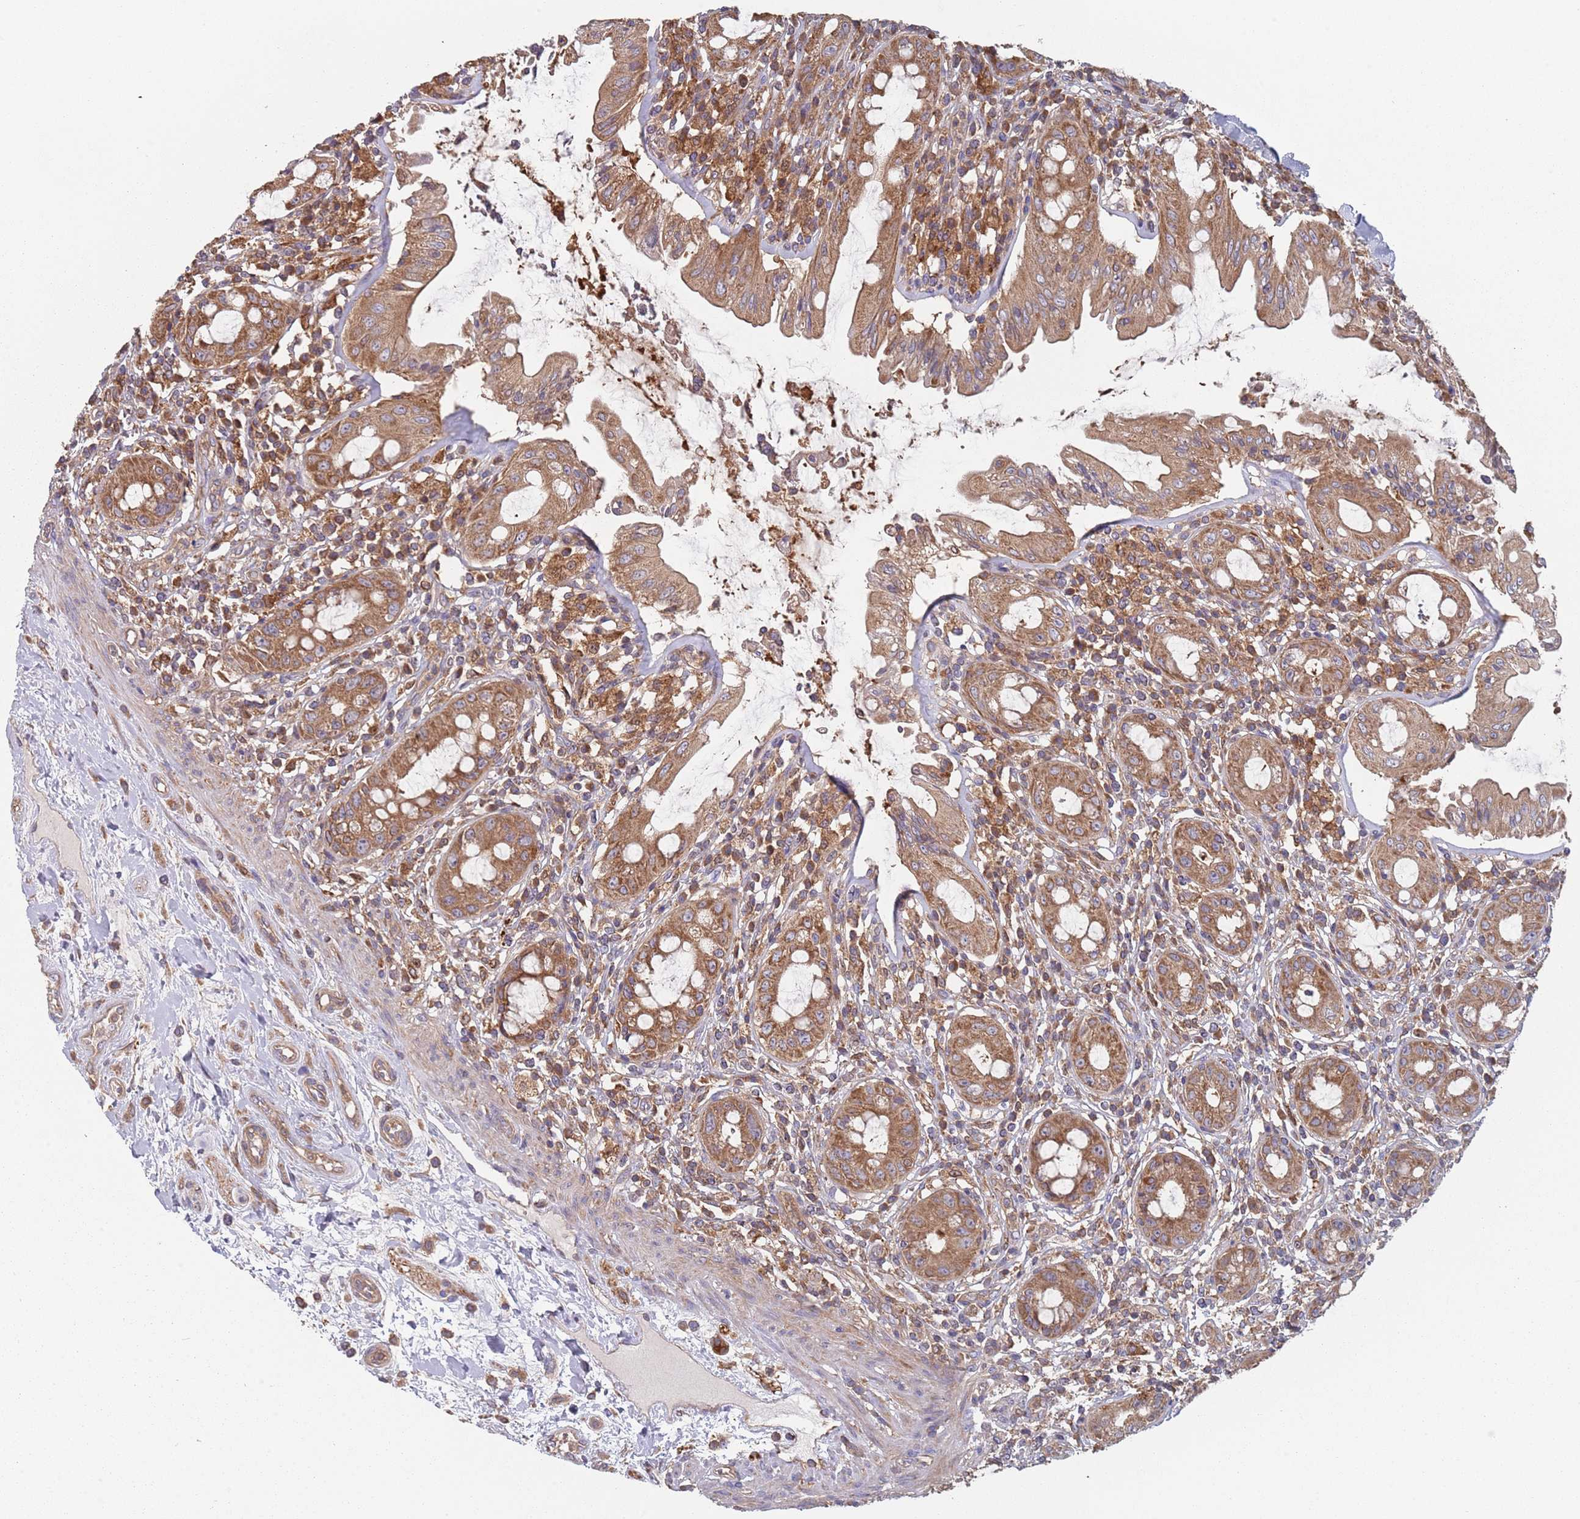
{"staining": {"intensity": "moderate", "quantity": ">75%", "location": "cytoplasmic/membranous"}, "tissue": "rectum", "cell_type": "Glandular cells", "image_type": "normal", "snomed": [{"axis": "morphology", "description": "Normal tissue, NOS"}, {"axis": "topography", "description": "Rectum"}], "caption": "Rectum stained with DAB immunohistochemistry exhibits medium levels of moderate cytoplasmic/membranous staining in approximately >75% of glandular cells.", "gene": "GDI1", "patient": {"sex": "female", "age": 57}}